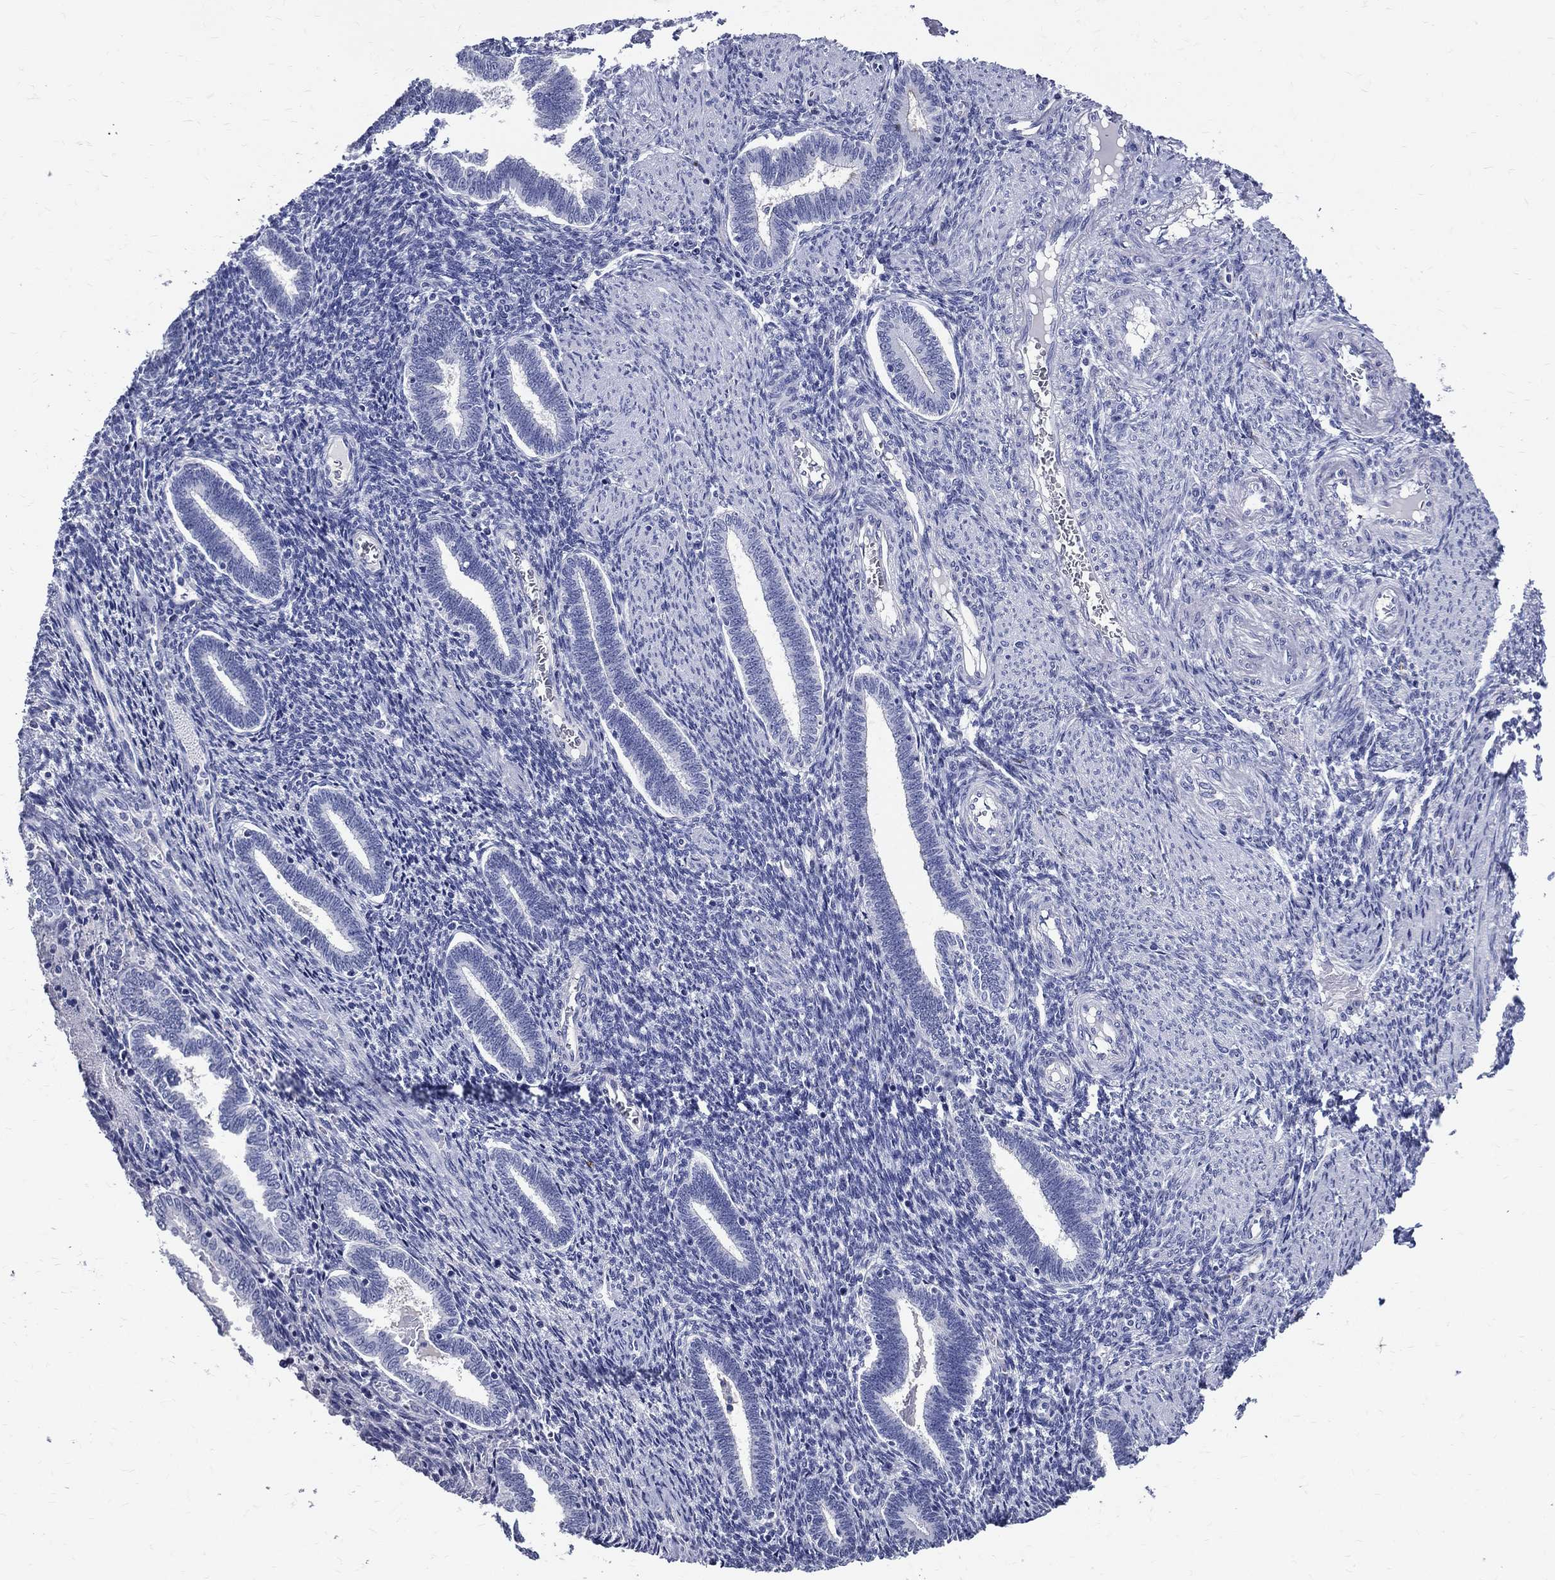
{"staining": {"intensity": "negative", "quantity": "none", "location": "none"}, "tissue": "endometrium", "cell_type": "Cells in endometrial stroma", "image_type": "normal", "snomed": [{"axis": "morphology", "description": "Normal tissue, NOS"}, {"axis": "topography", "description": "Endometrium"}], "caption": "Benign endometrium was stained to show a protein in brown. There is no significant staining in cells in endometrial stroma. (DAB immunohistochemistry, high magnification).", "gene": "ACE2", "patient": {"sex": "female", "age": 42}}